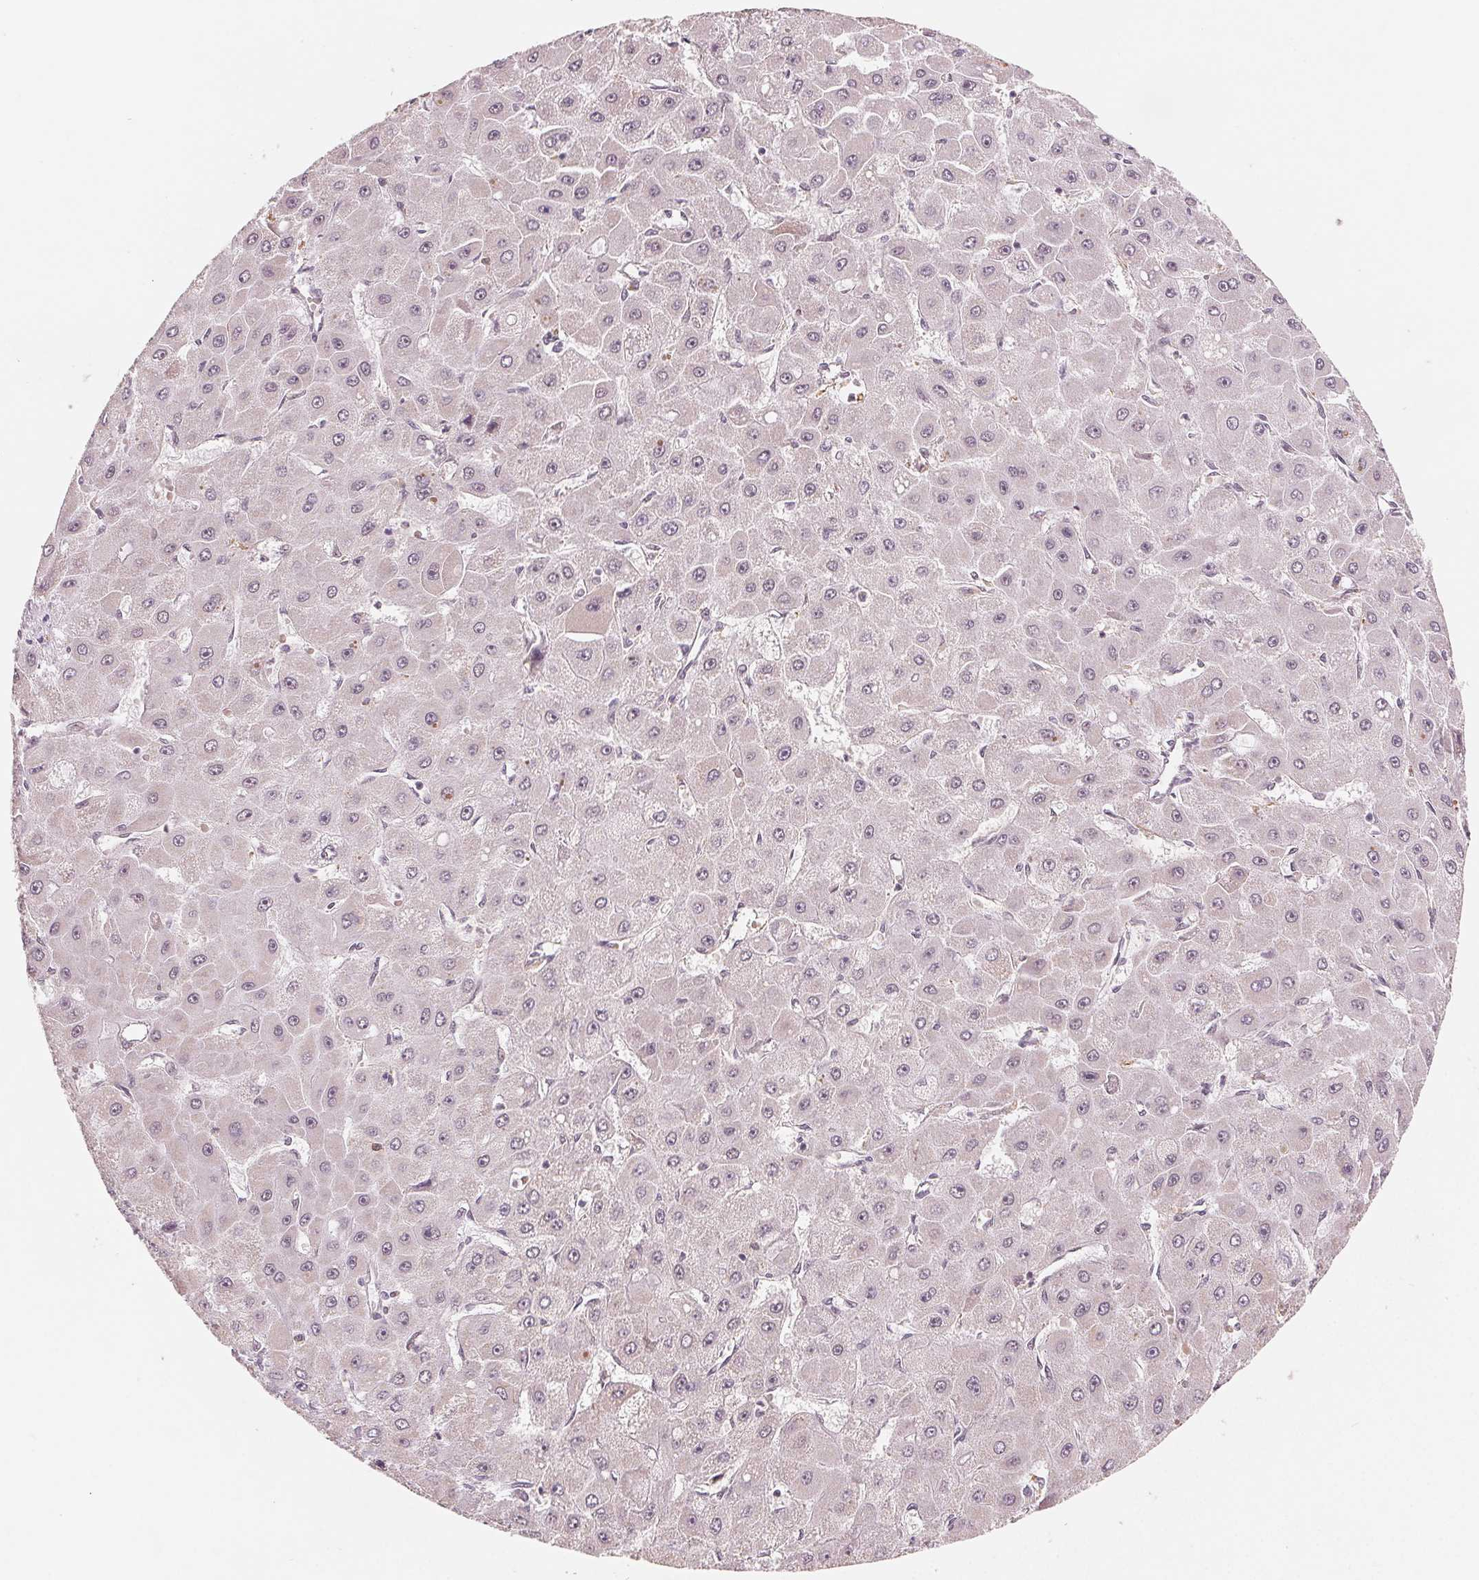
{"staining": {"intensity": "negative", "quantity": "none", "location": "none"}, "tissue": "liver cancer", "cell_type": "Tumor cells", "image_type": "cancer", "snomed": [{"axis": "morphology", "description": "Carcinoma, Hepatocellular, NOS"}, {"axis": "topography", "description": "Liver"}], "caption": "Protein analysis of liver cancer (hepatocellular carcinoma) reveals no significant positivity in tumor cells.", "gene": "IL9R", "patient": {"sex": "female", "age": 25}}